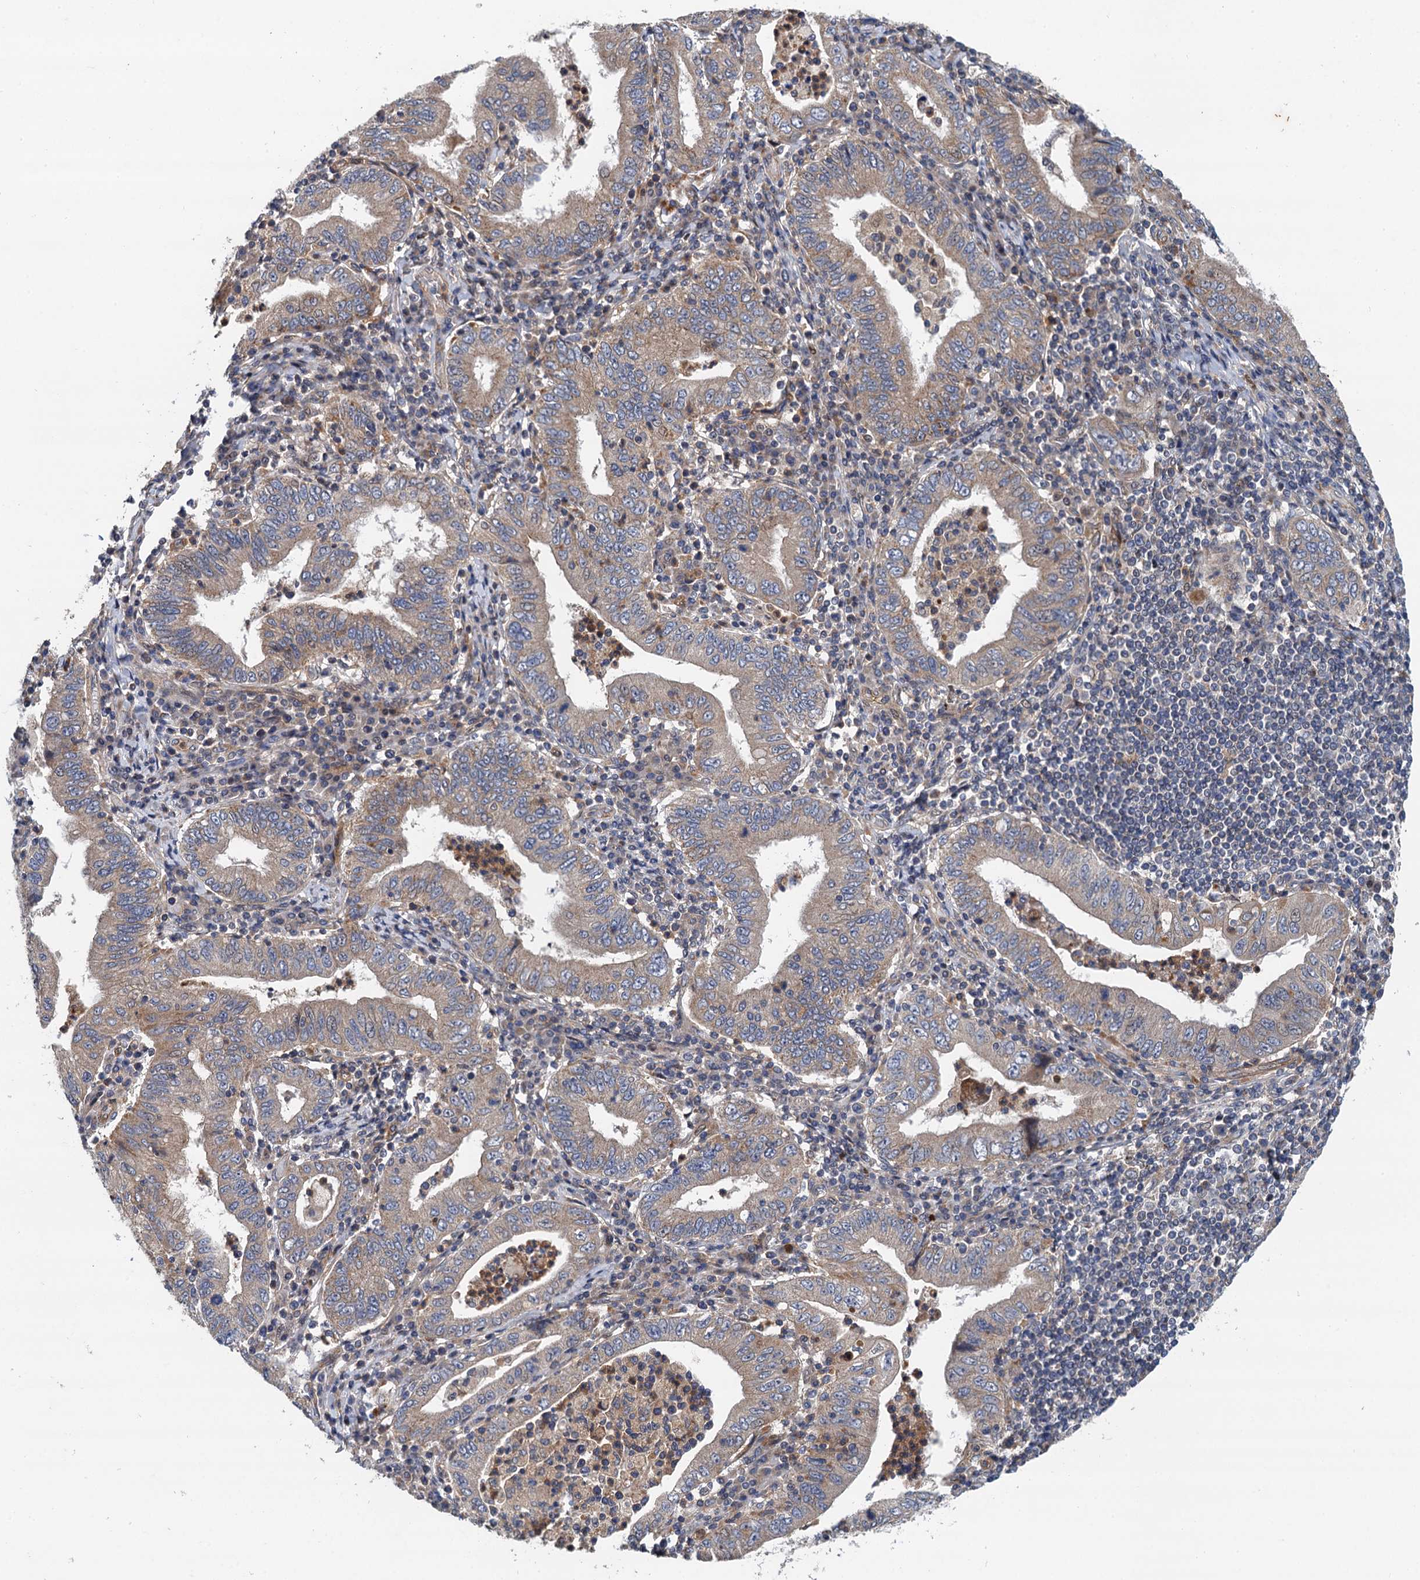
{"staining": {"intensity": "weak", "quantity": "25%-75%", "location": "cytoplasmic/membranous"}, "tissue": "stomach cancer", "cell_type": "Tumor cells", "image_type": "cancer", "snomed": [{"axis": "morphology", "description": "Normal tissue, NOS"}, {"axis": "morphology", "description": "Adenocarcinoma, NOS"}, {"axis": "topography", "description": "Esophagus"}, {"axis": "topography", "description": "Stomach, upper"}, {"axis": "topography", "description": "Peripheral nerve tissue"}], "caption": "Stomach cancer stained with immunohistochemistry (IHC) reveals weak cytoplasmic/membranous staining in about 25%-75% of tumor cells.", "gene": "NLRP10", "patient": {"sex": "male", "age": 62}}